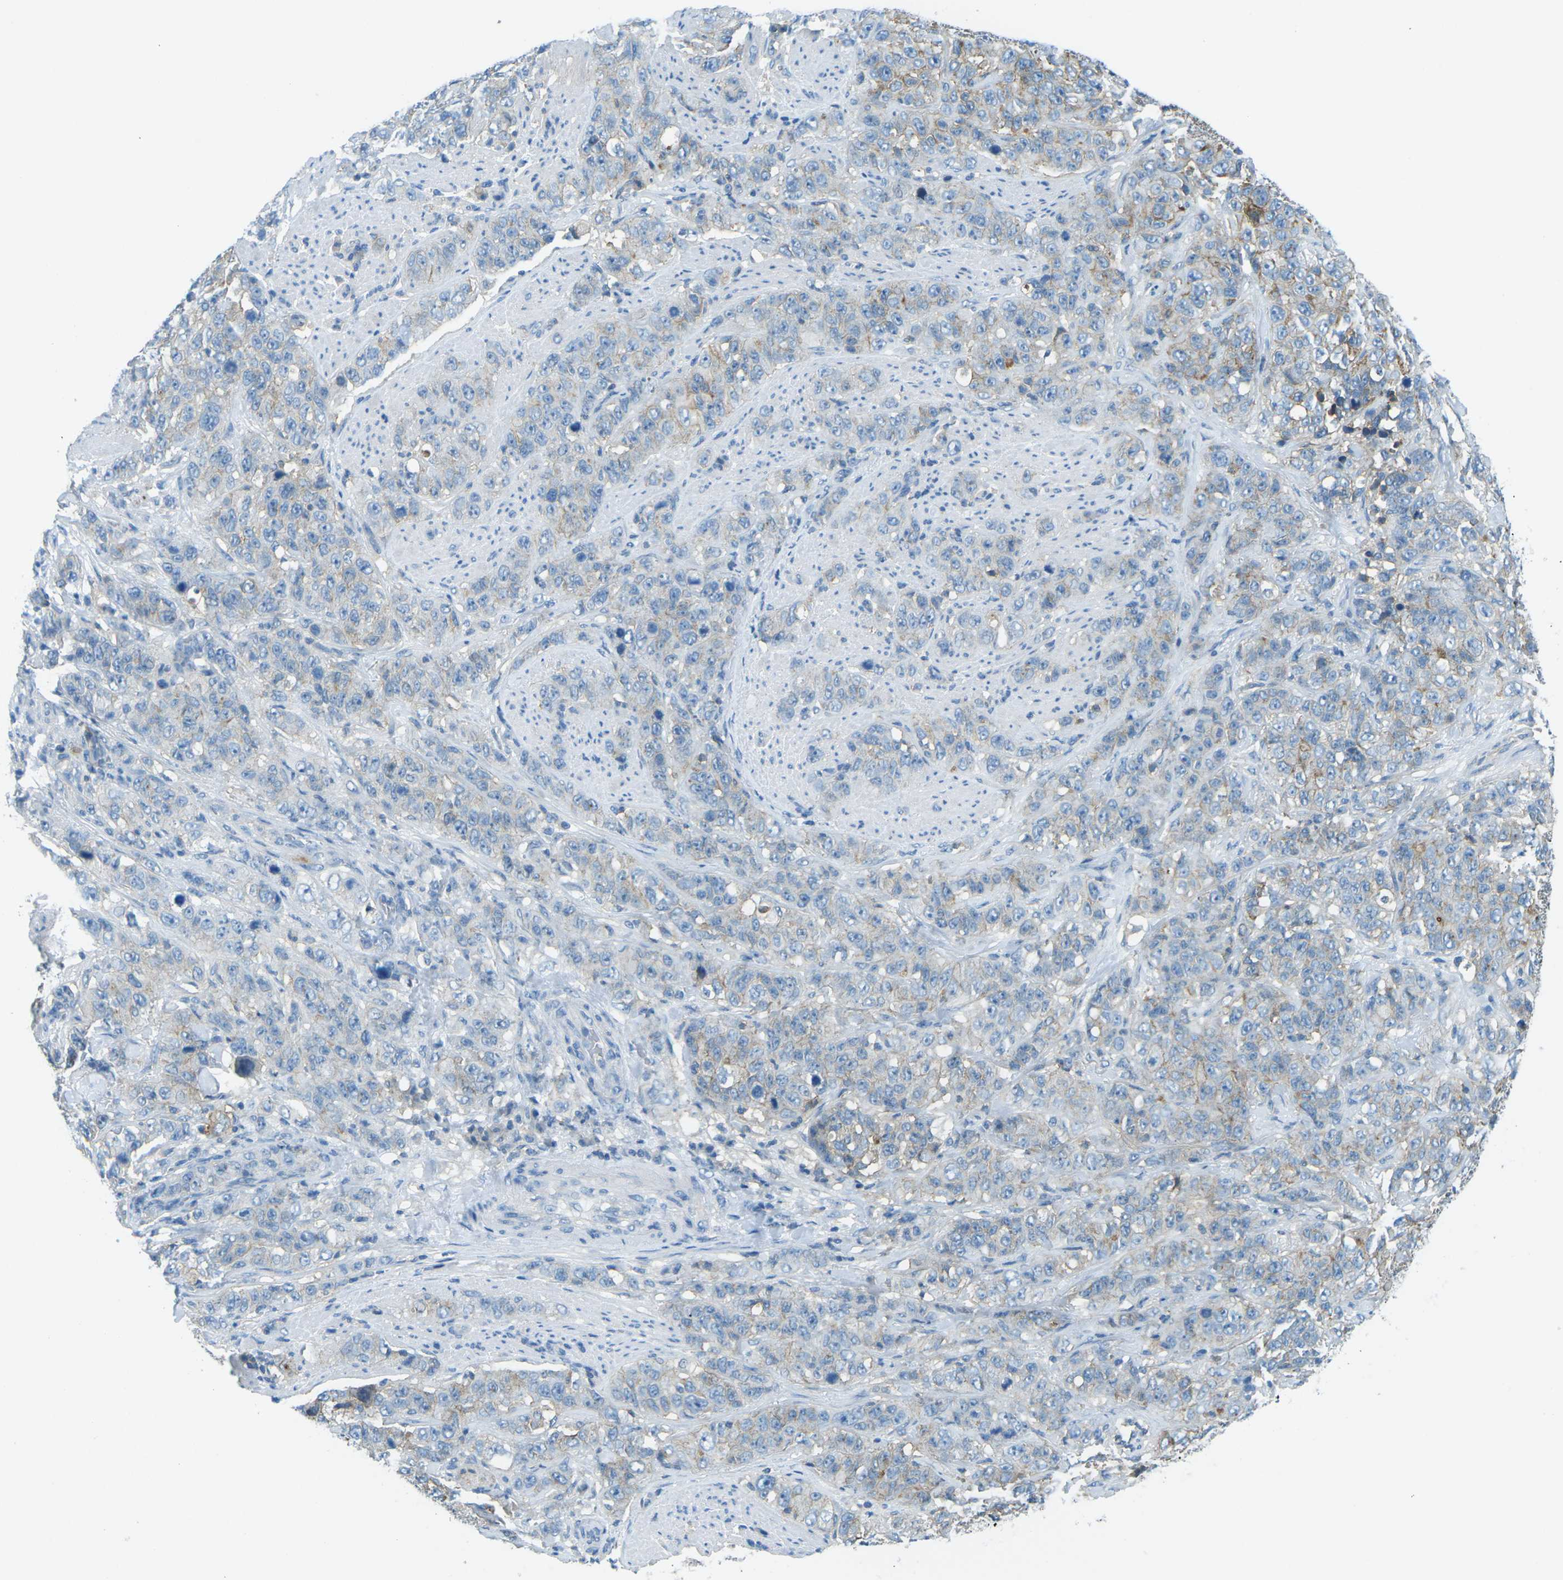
{"staining": {"intensity": "weak", "quantity": "25%-75%", "location": "cytoplasmic/membranous"}, "tissue": "stomach cancer", "cell_type": "Tumor cells", "image_type": "cancer", "snomed": [{"axis": "morphology", "description": "Adenocarcinoma, NOS"}, {"axis": "topography", "description": "Stomach"}], "caption": "Tumor cells demonstrate low levels of weak cytoplasmic/membranous staining in about 25%-75% of cells in adenocarcinoma (stomach).", "gene": "CD47", "patient": {"sex": "male", "age": 48}}